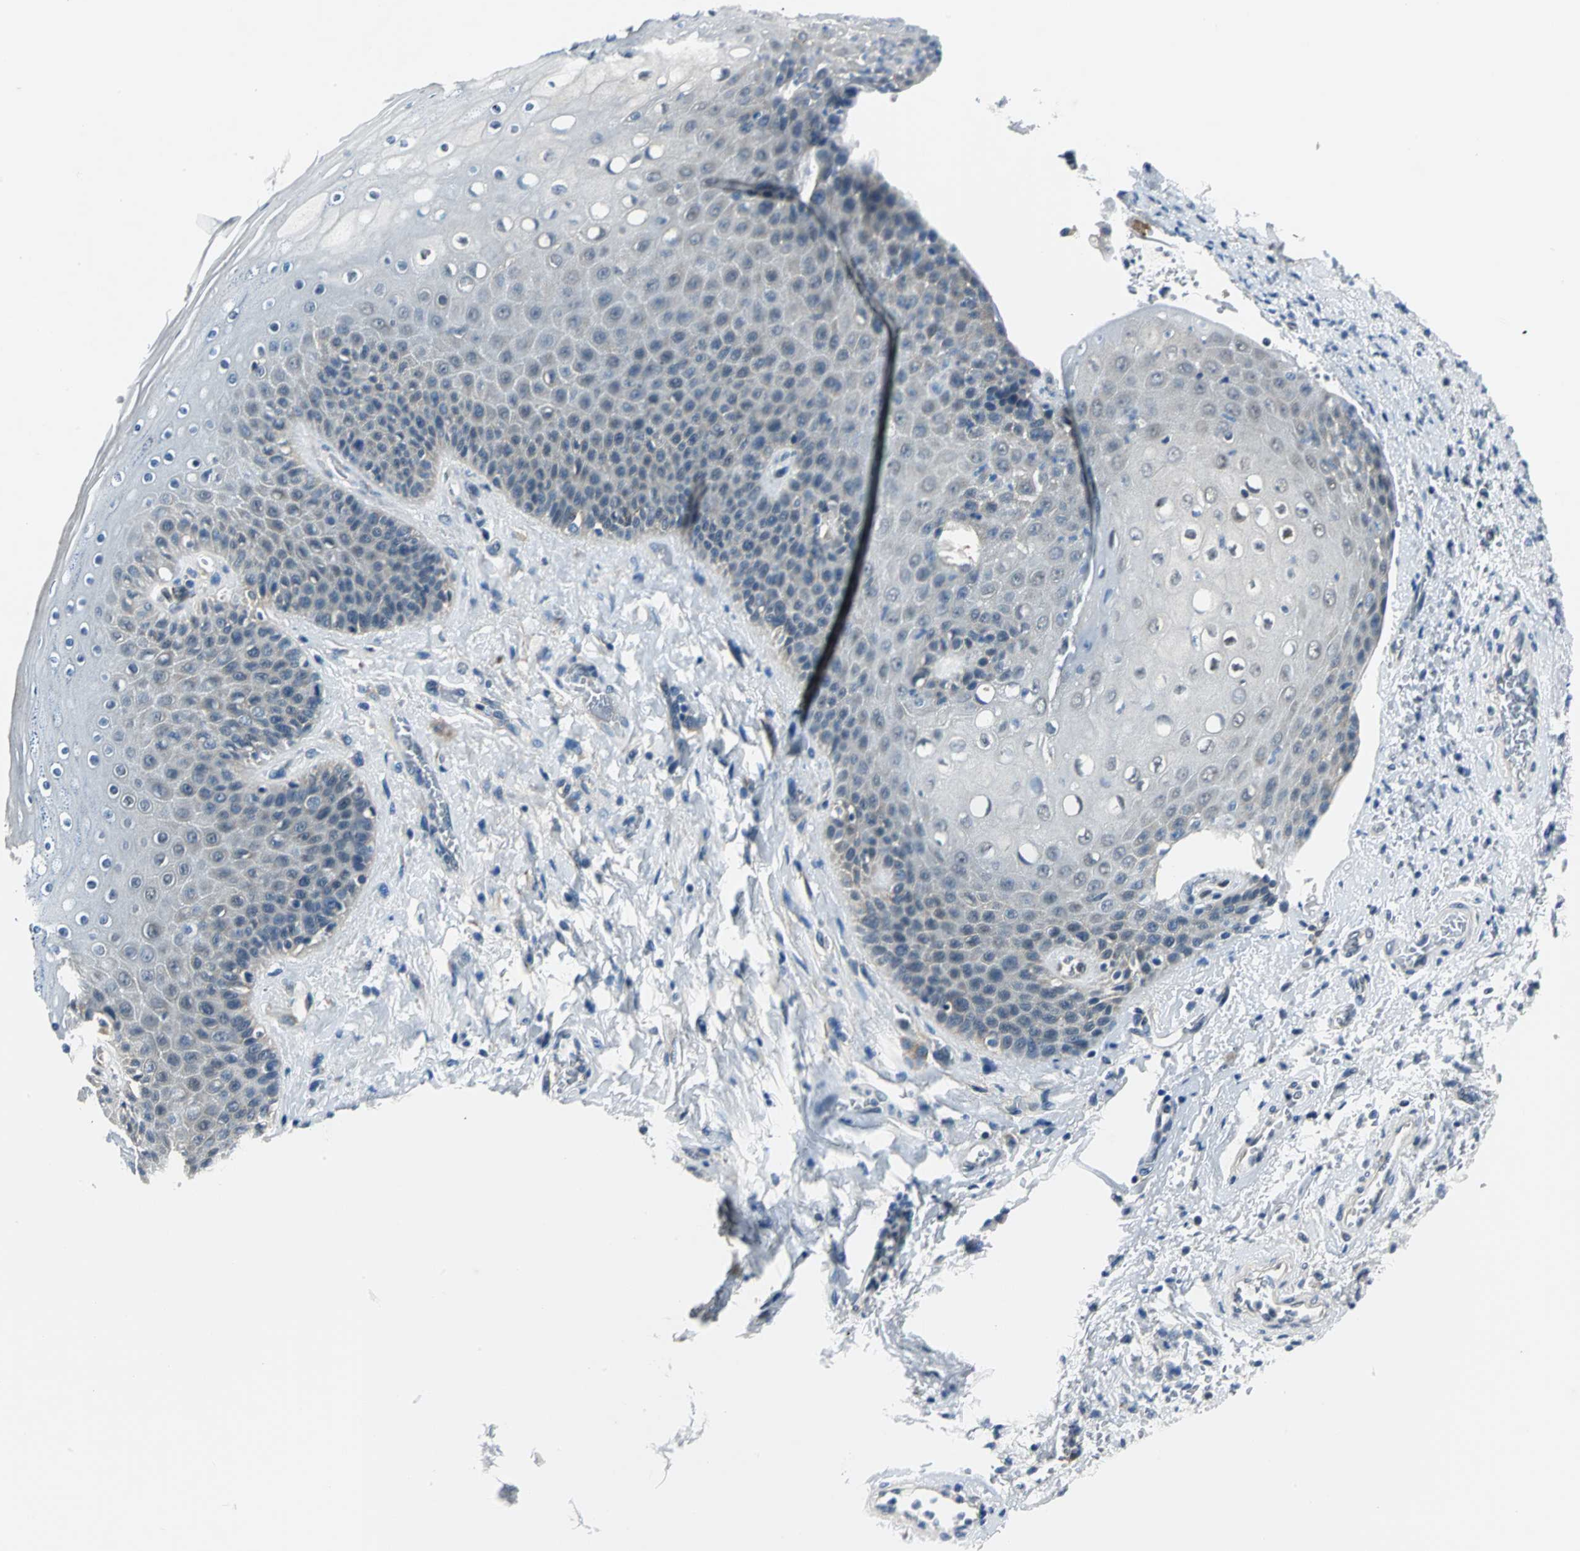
{"staining": {"intensity": "weak", "quantity": "<25%", "location": "cytoplasmic/membranous"}, "tissue": "skin", "cell_type": "Epidermal cells", "image_type": "normal", "snomed": [{"axis": "morphology", "description": "Normal tissue, NOS"}, {"axis": "topography", "description": "Anal"}], "caption": "DAB immunohistochemical staining of normal skin reveals no significant staining in epidermal cells.", "gene": "ZNF415", "patient": {"sex": "female", "age": 46}}